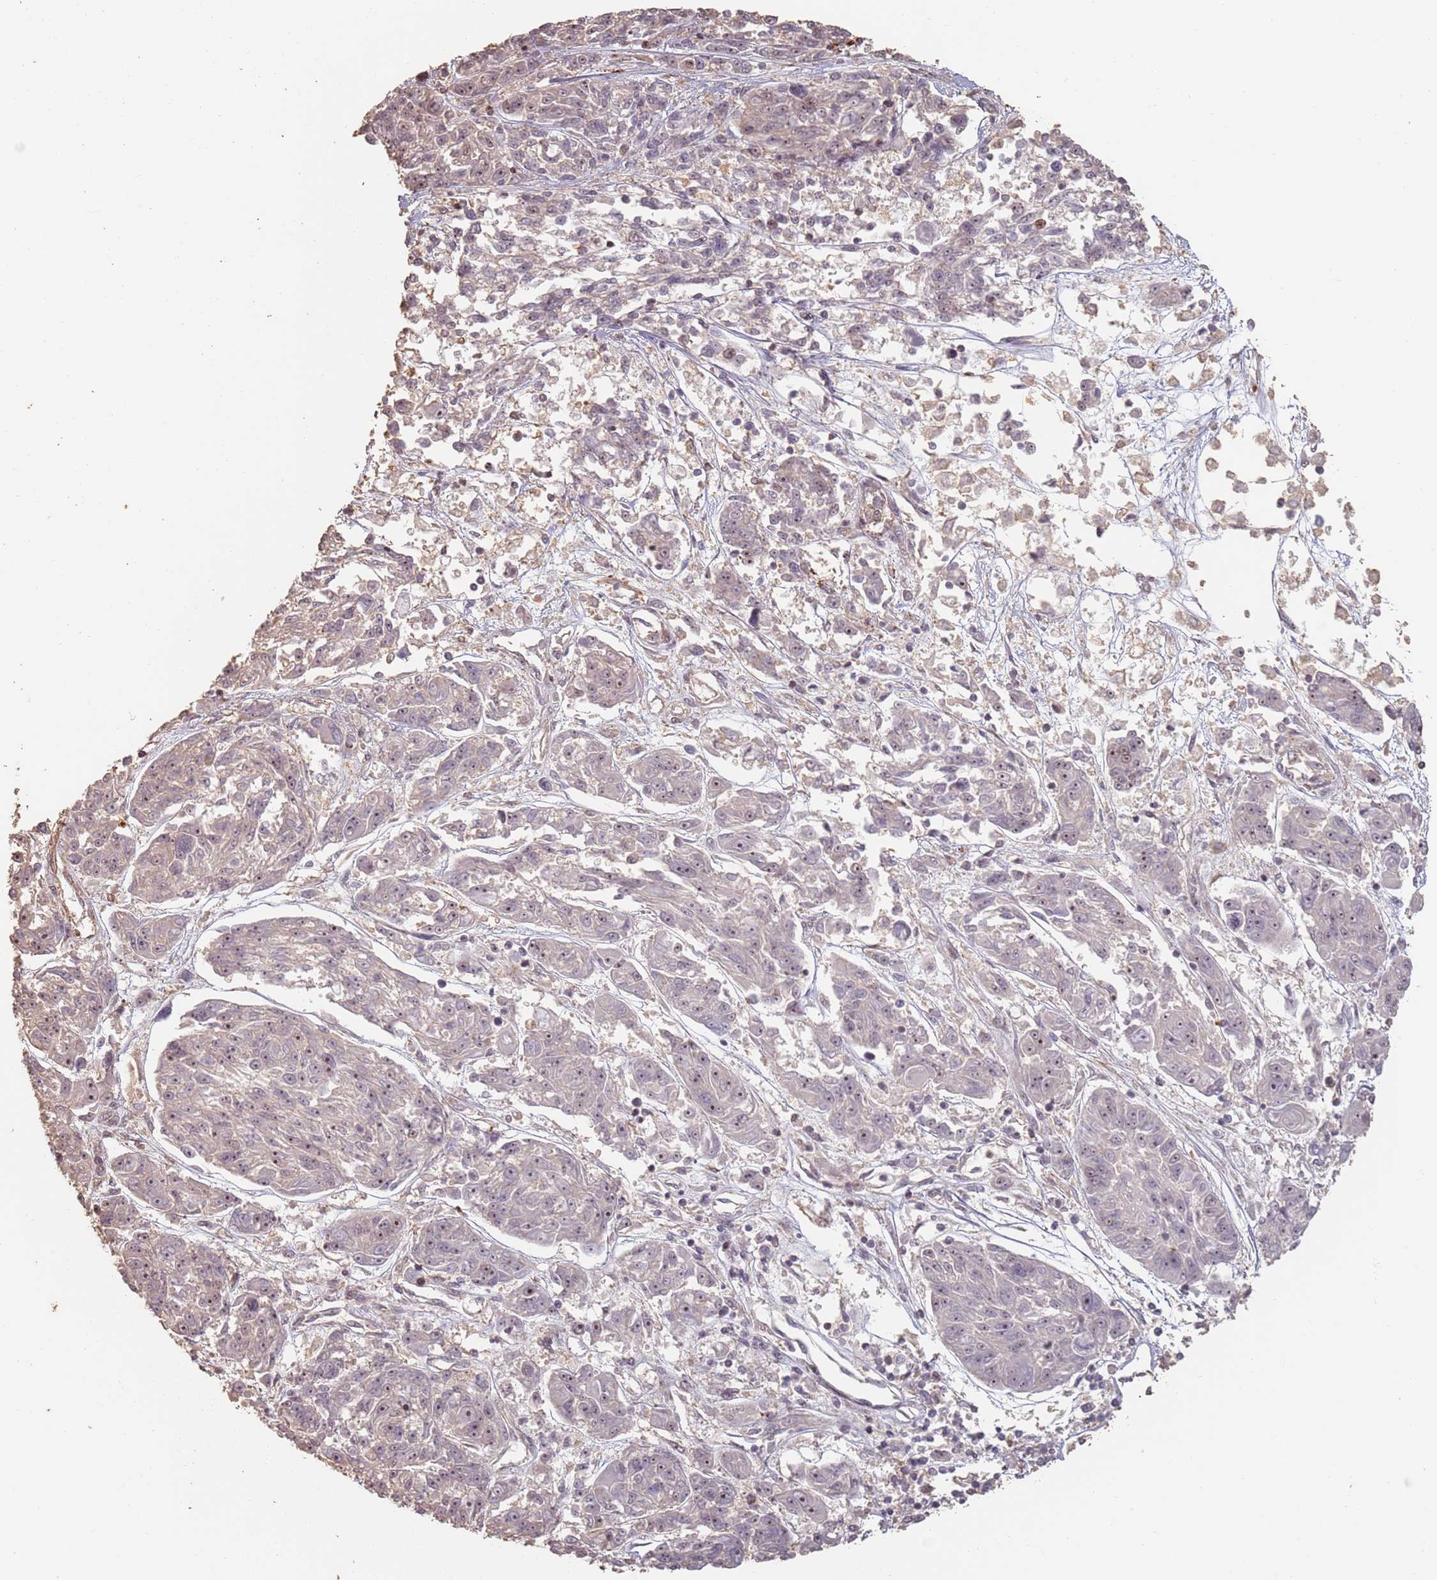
{"staining": {"intensity": "moderate", "quantity": ">75%", "location": "nuclear"}, "tissue": "melanoma", "cell_type": "Tumor cells", "image_type": "cancer", "snomed": [{"axis": "morphology", "description": "Malignant melanoma, NOS"}, {"axis": "topography", "description": "Skin"}], "caption": "High-power microscopy captured an immunohistochemistry (IHC) image of melanoma, revealing moderate nuclear positivity in about >75% of tumor cells. Using DAB (brown) and hematoxylin (blue) stains, captured at high magnification using brightfield microscopy.", "gene": "ADTRP", "patient": {"sex": "male", "age": 53}}